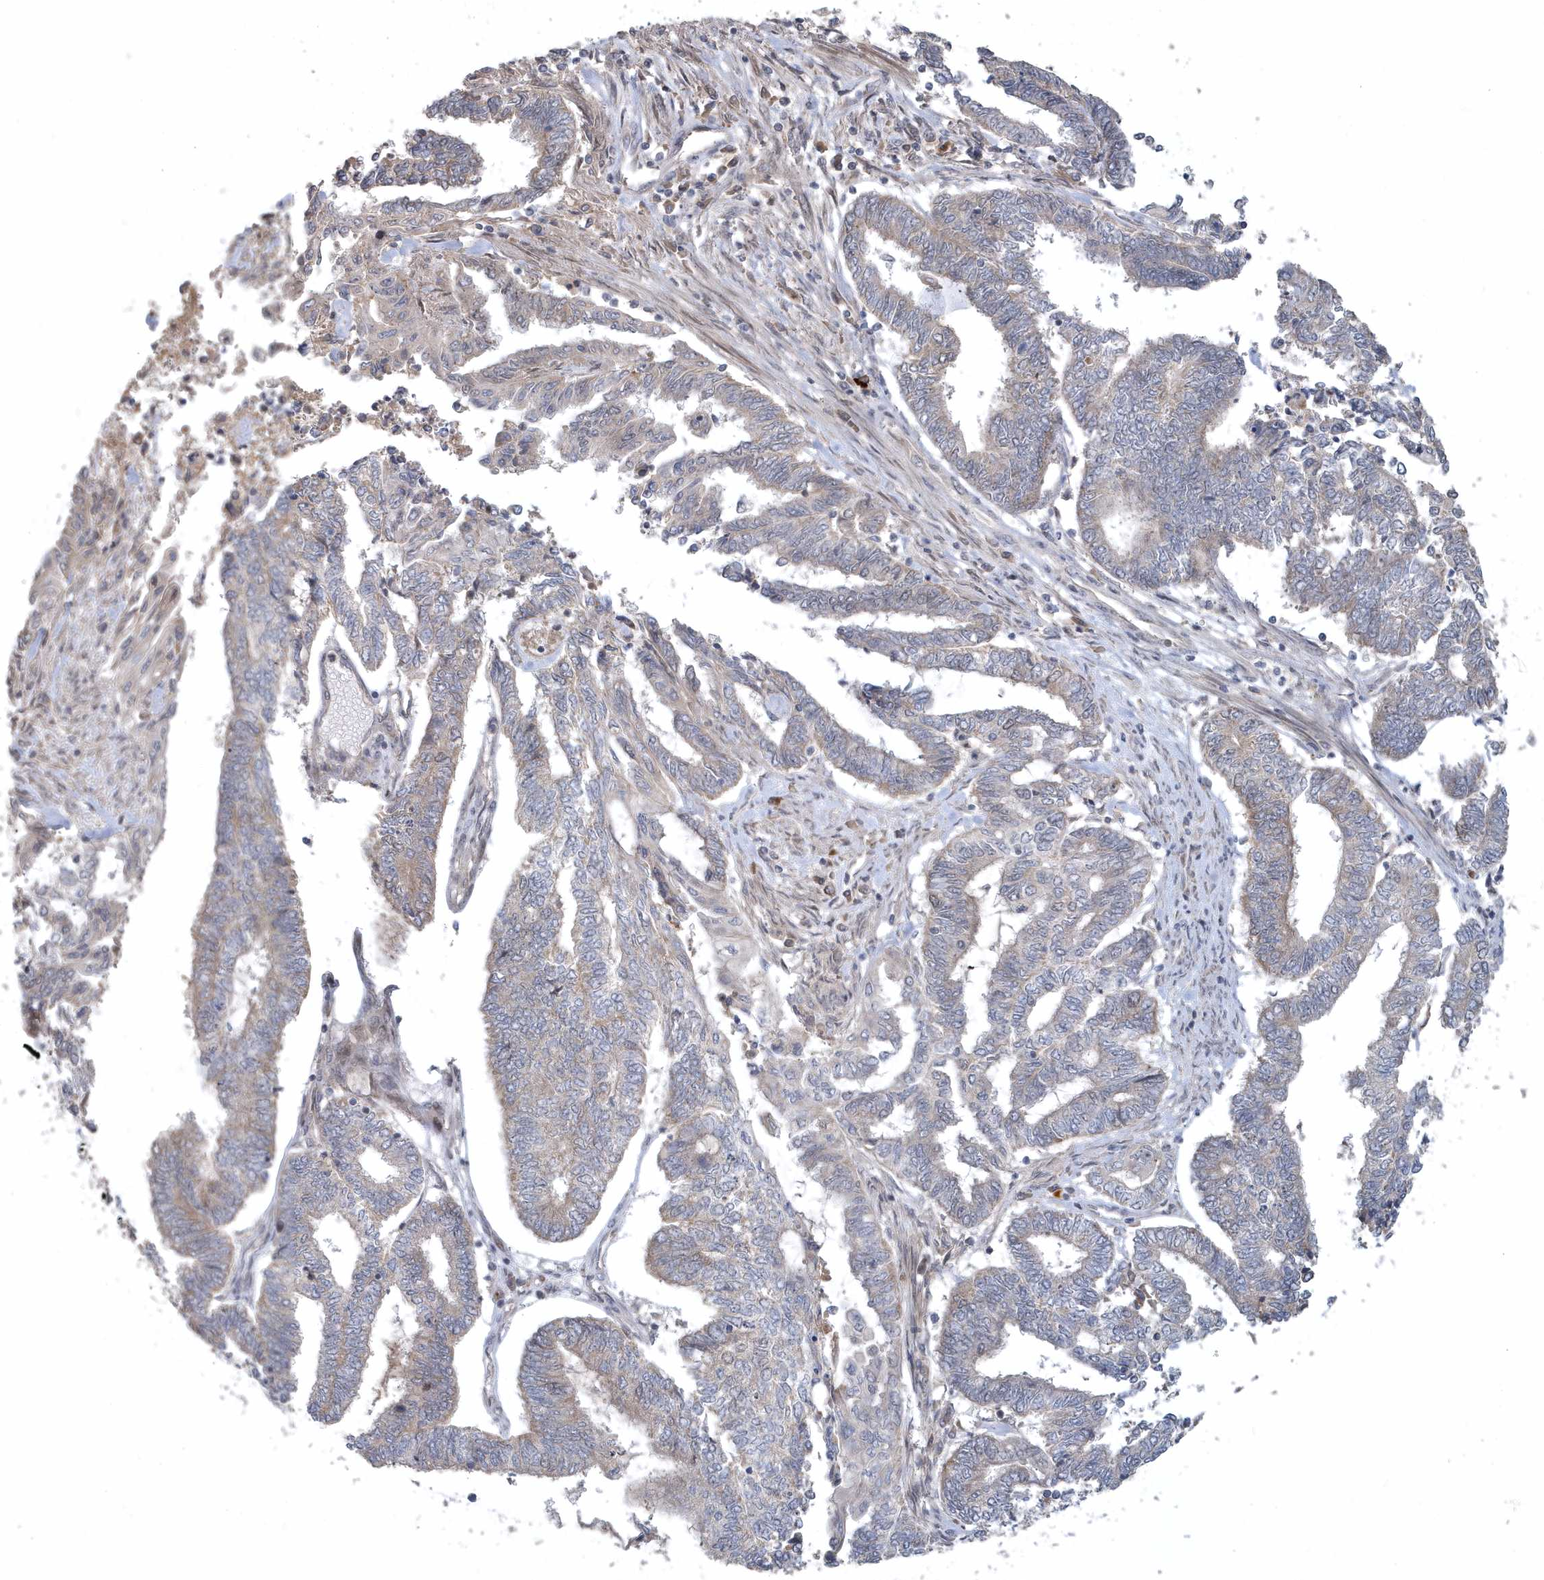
{"staining": {"intensity": "weak", "quantity": "25%-75%", "location": "cytoplasmic/membranous"}, "tissue": "endometrial cancer", "cell_type": "Tumor cells", "image_type": "cancer", "snomed": [{"axis": "morphology", "description": "Adenocarcinoma, NOS"}, {"axis": "topography", "description": "Uterus"}, {"axis": "topography", "description": "Endometrium"}], "caption": "DAB immunohistochemical staining of human endometrial cancer exhibits weak cytoplasmic/membranous protein positivity in about 25%-75% of tumor cells. (DAB (3,3'-diaminobenzidine) IHC with brightfield microscopy, high magnification).", "gene": "TRAIP", "patient": {"sex": "female", "age": 70}}